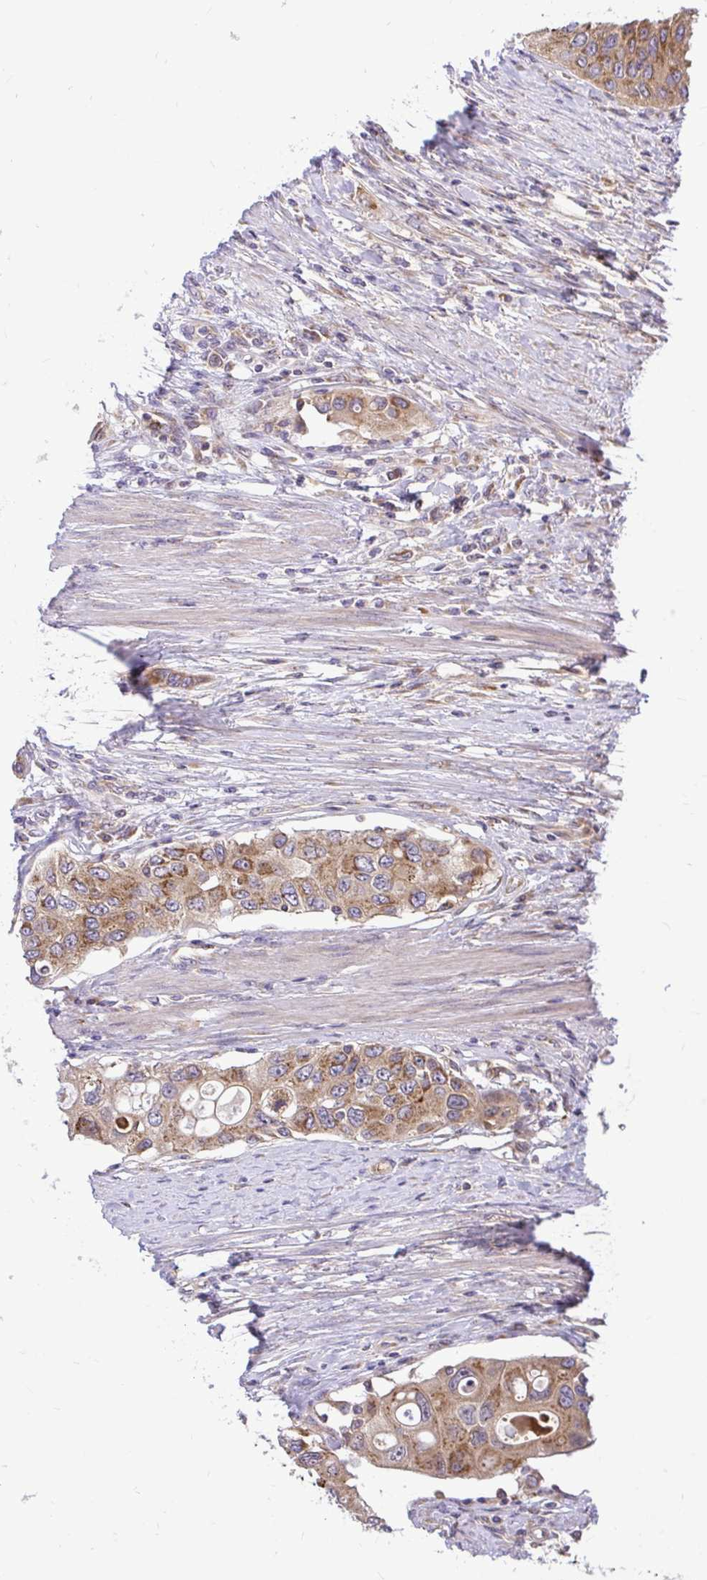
{"staining": {"intensity": "moderate", "quantity": ">75%", "location": "cytoplasmic/membranous"}, "tissue": "urothelial cancer", "cell_type": "Tumor cells", "image_type": "cancer", "snomed": [{"axis": "morphology", "description": "Urothelial carcinoma, High grade"}, {"axis": "topography", "description": "Urinary bladder"}], "caption": "Immunohistochemical staining of urothelial cancer displays medium levels of moderate cytoplasmic/membranous expression in about >75% of tumor cells.", "gene": "VTI1B", "patient": {"sex": "female", "age": 56}}